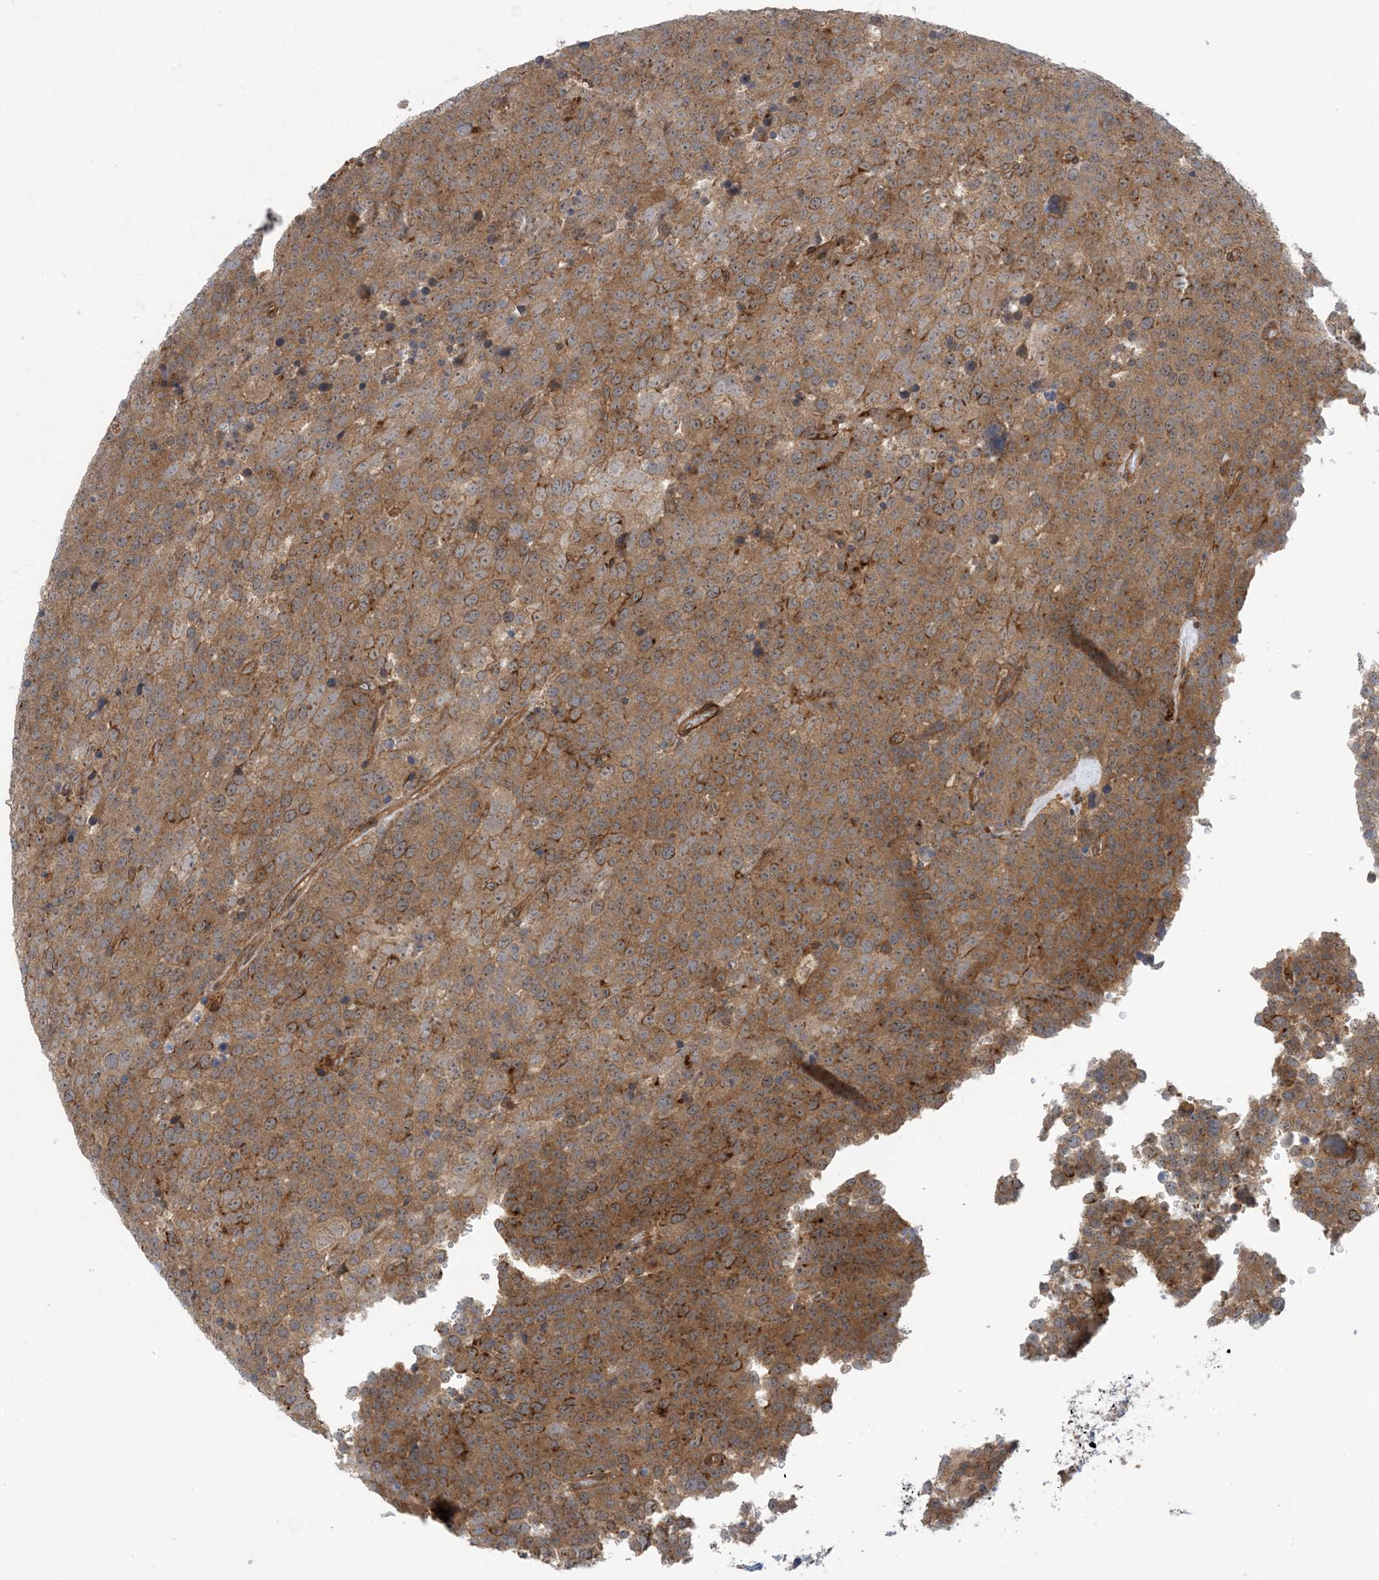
{"staining": {"intensity": "moderate", "quantity": ">75%", "location": "cytoplasmic/membranous"}, "tissue": "testis cancer", "cell_type": "Tumor cells", "image_type": "cancer", "snomed": [{"axis": "morphology", "description": "Seminoma, NOS"}, {"axis": "topography", "description": "Testis"}], "caption": "High-power microscopy captured an IHC photomicrograph of testis seminoma, revealing moderate cytoplasmic/membranous positivity in approximately >75% of tumor cells.", "gene": "HS1BP3", "patient": {"sex": "male", "age": 71}}